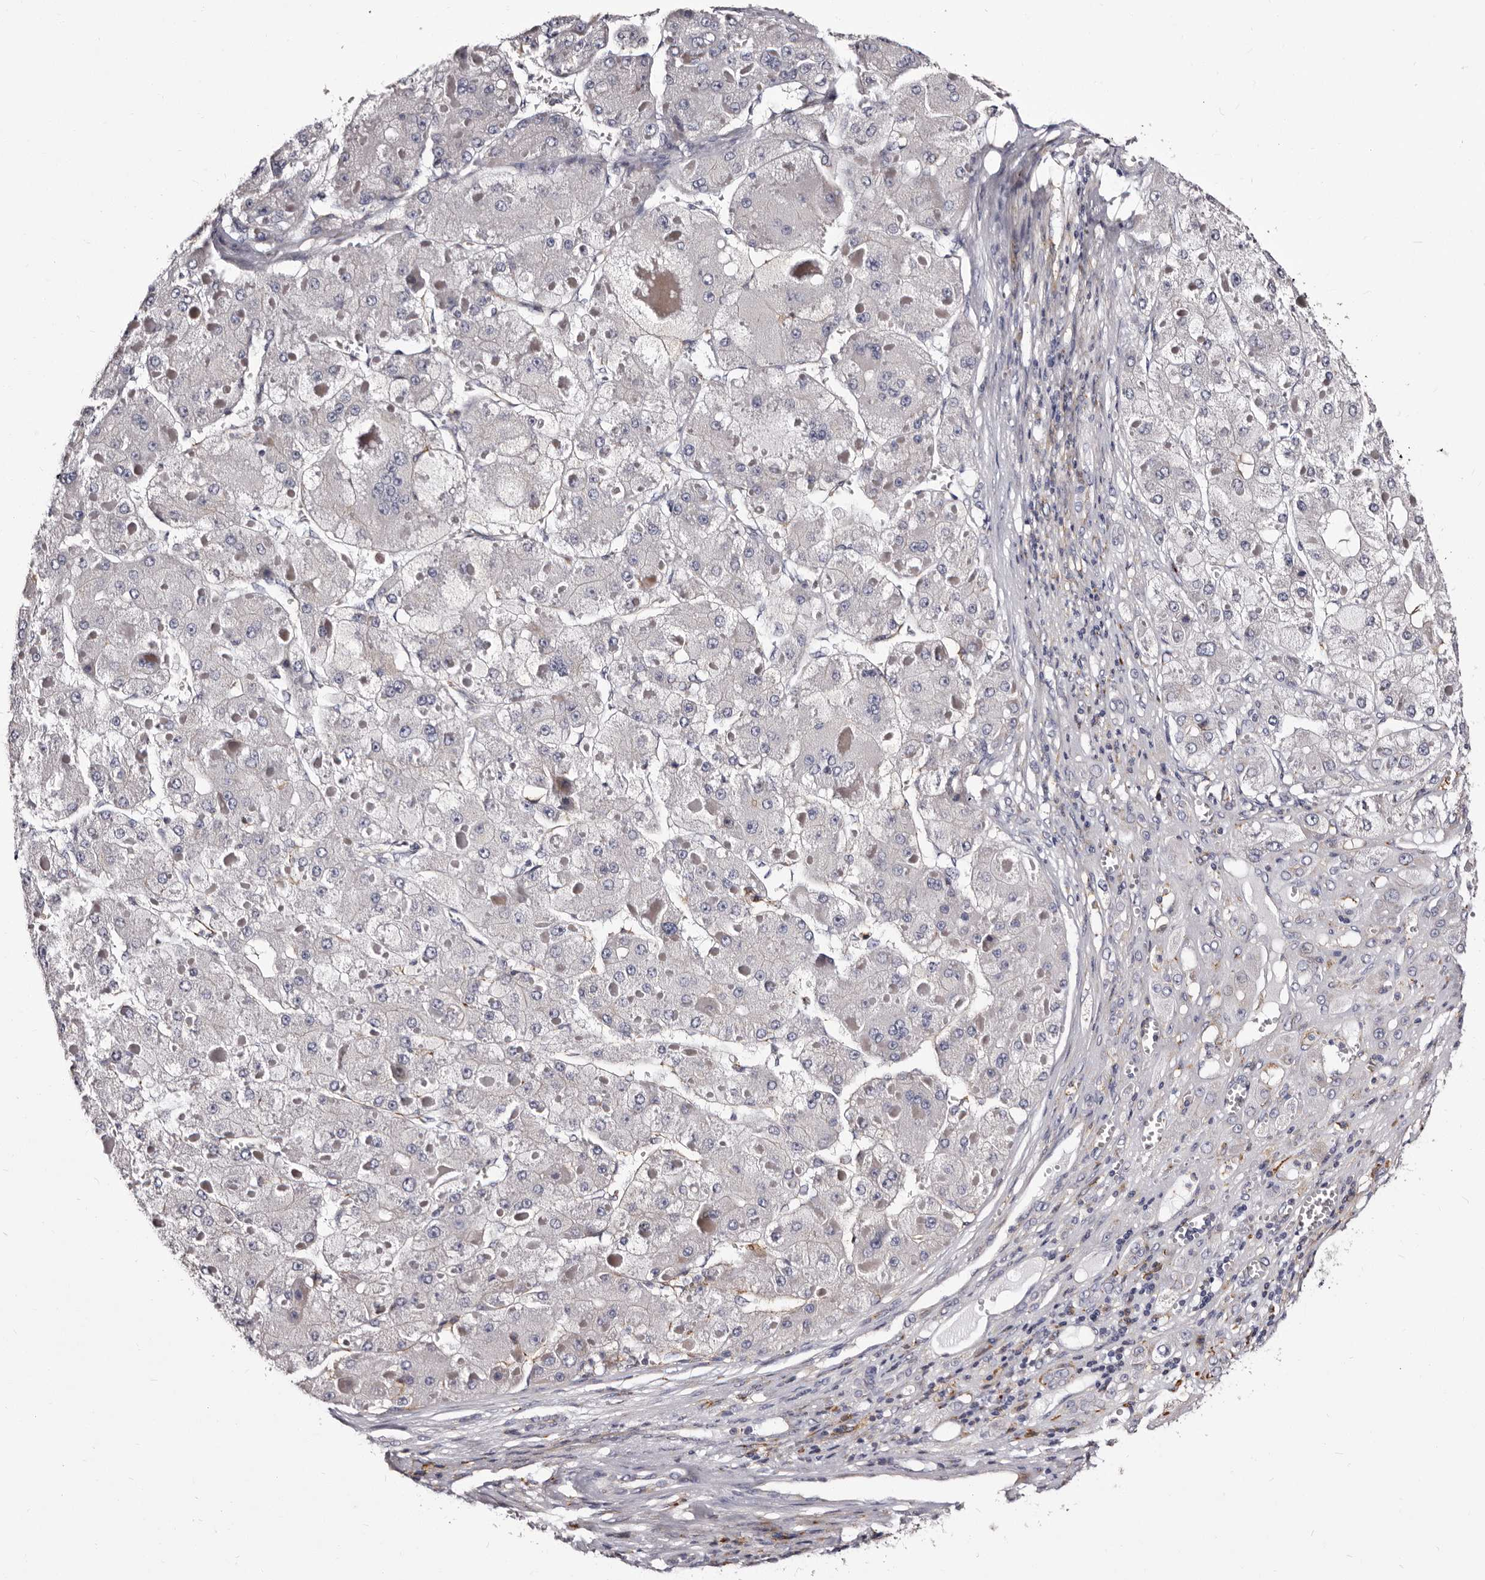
{"staining": {"intensity": "negative", "quantity": "none", "location": "none"}, "tissue": "liver cancer", "cell_type": "Tumor cells", "image_type": "cancer", "snomed": [{"axis": "morphology", "description": "Carcinoma, Hepatocellular, NOS"}, {"axis": "topography", "description": "Liver"}], "caption": "Liver hepatocellular carcinoma was stained to show a protein in brown. There is no significant positivity in tumor cells. (Immunohistochemistry (ihc), brightfield microscopy, high magnification).", "gene": "AUNIP", "patient": {"sex": "female", "age": 73}}